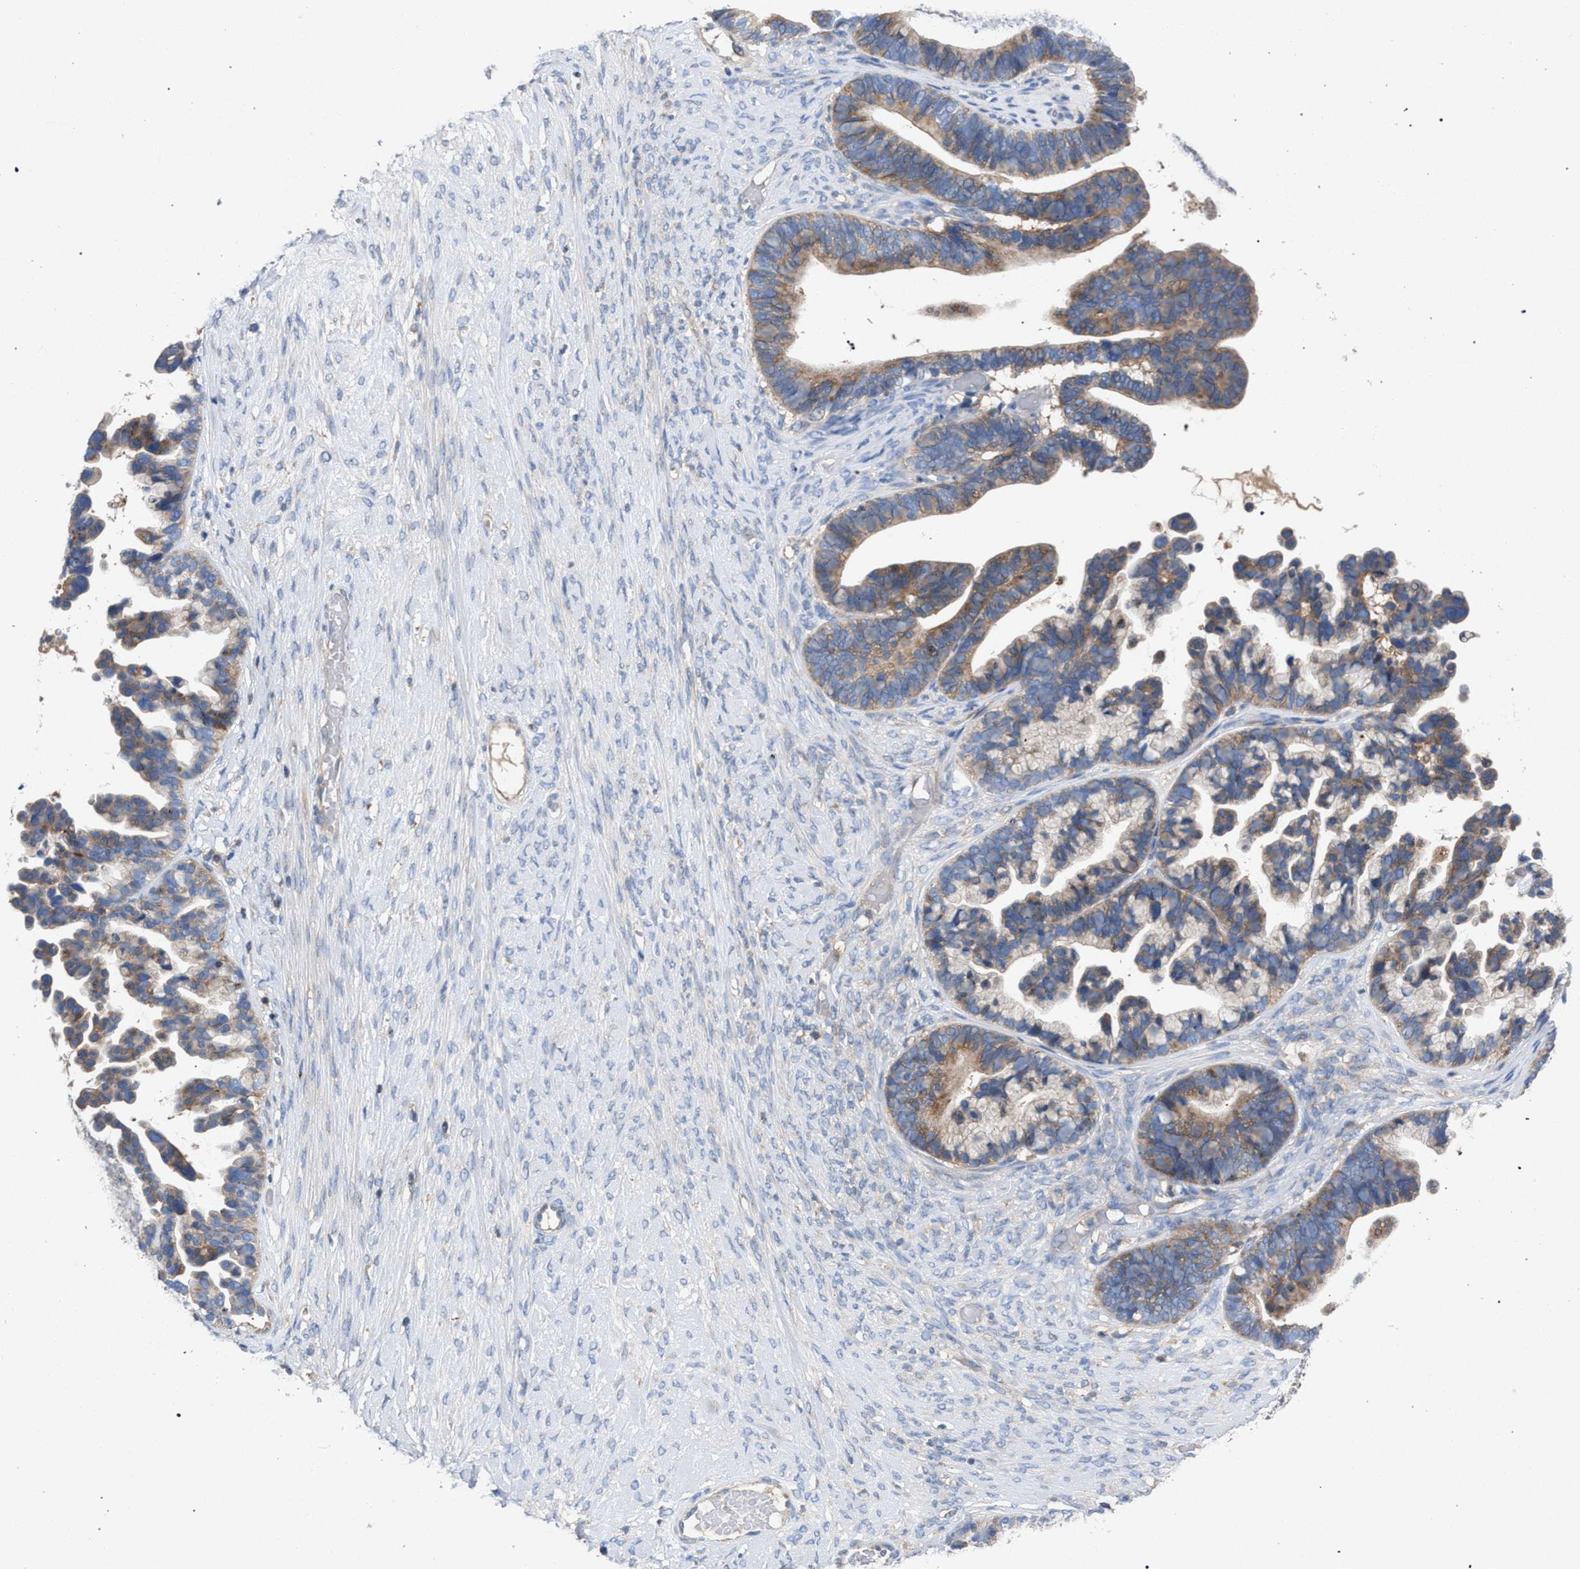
{"staining": {"intensity": "moderate", "quantity": ">75%", "location": "cytoplasmic/membranous"}, "tissue": "ovarian cancer", "cell_type": "Tumor cells", "image_type": "cancer", "snomed": [{"axis": "morphology", "description": "Cystadenocarcinoma, serous, NOS"}, {"axis": "topography", "description": "Ovary"}], "caption": "Immunohistochemistry of human serous cystadenocarcinoma (ovarian) demonstrates medium levels of moderate cytoplasmic/membranous expression in about >75% of tumor cells.", "gene": "VPS13A", "patient": {"sex": "female", "age": 56}}